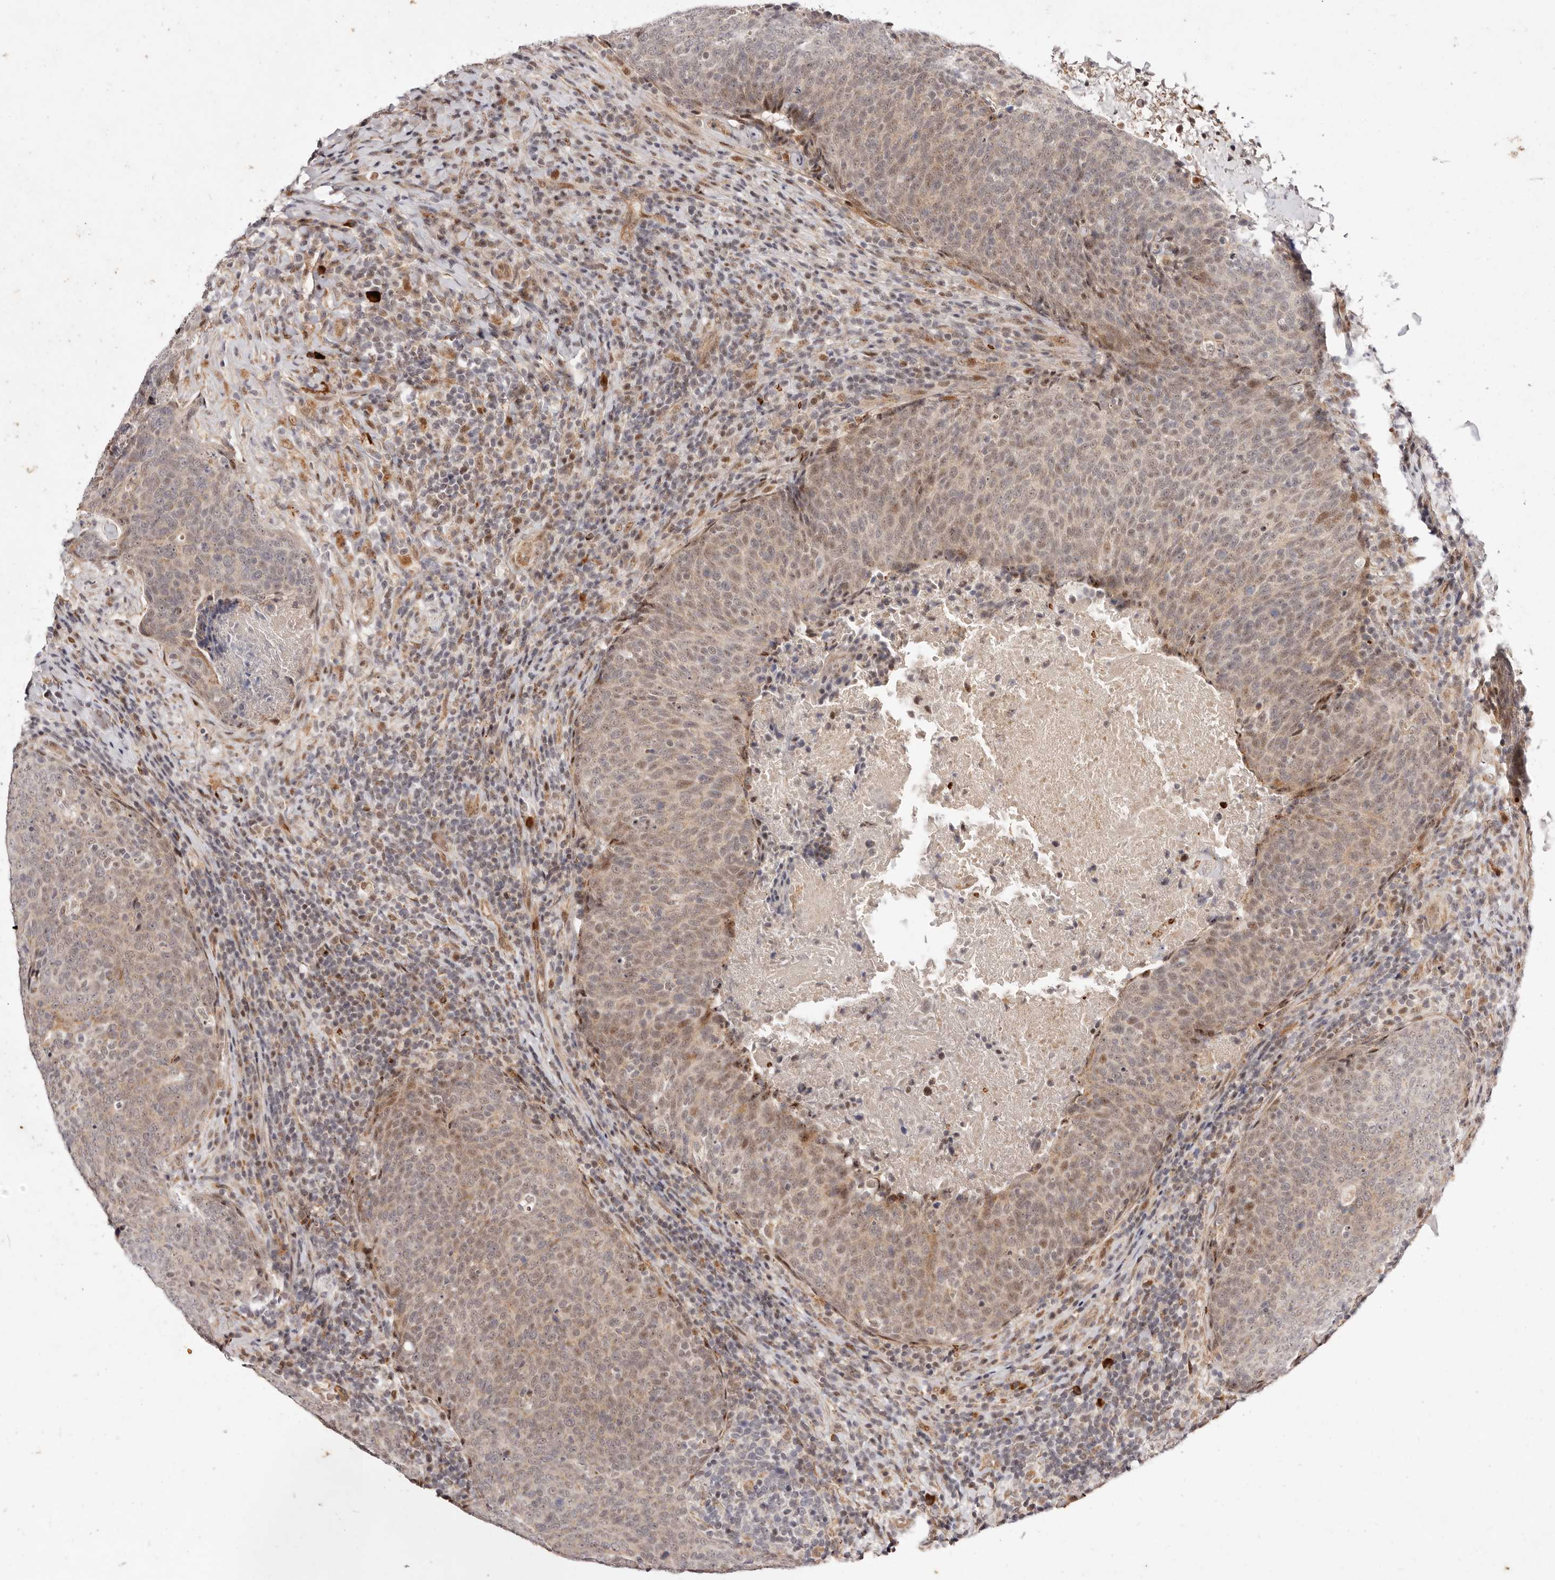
{"staining": {"intensity": "weak", "quantity": "25%-75%", "location": "cytoplasmic/membranous,nuclear"}, "tissue": "head and neck cancer", "cell_type": "Tumor cells", "image_type": "cancer", "snomed": [{"axis": "morphology", "description": "Squamous cell carcinoma, NOS"}, {"axis": "morphology", "description": "Squamous cell carcinoma, metastatic, NOS"}, {"axis": "topography", "description": "Lymph node"}, {"axis": "topography", "description": "Head-Neck"}], "caption": "This is a micrograph of immunohistochemistry (IHC) staining of head and neck cancer (squamous cell carcinoma), which shows weak expression in the cytoplasmic/membranous and nuclear of tumor cells.", "gene": "WRN", "patient": {"sex": "male", "age": 62}}